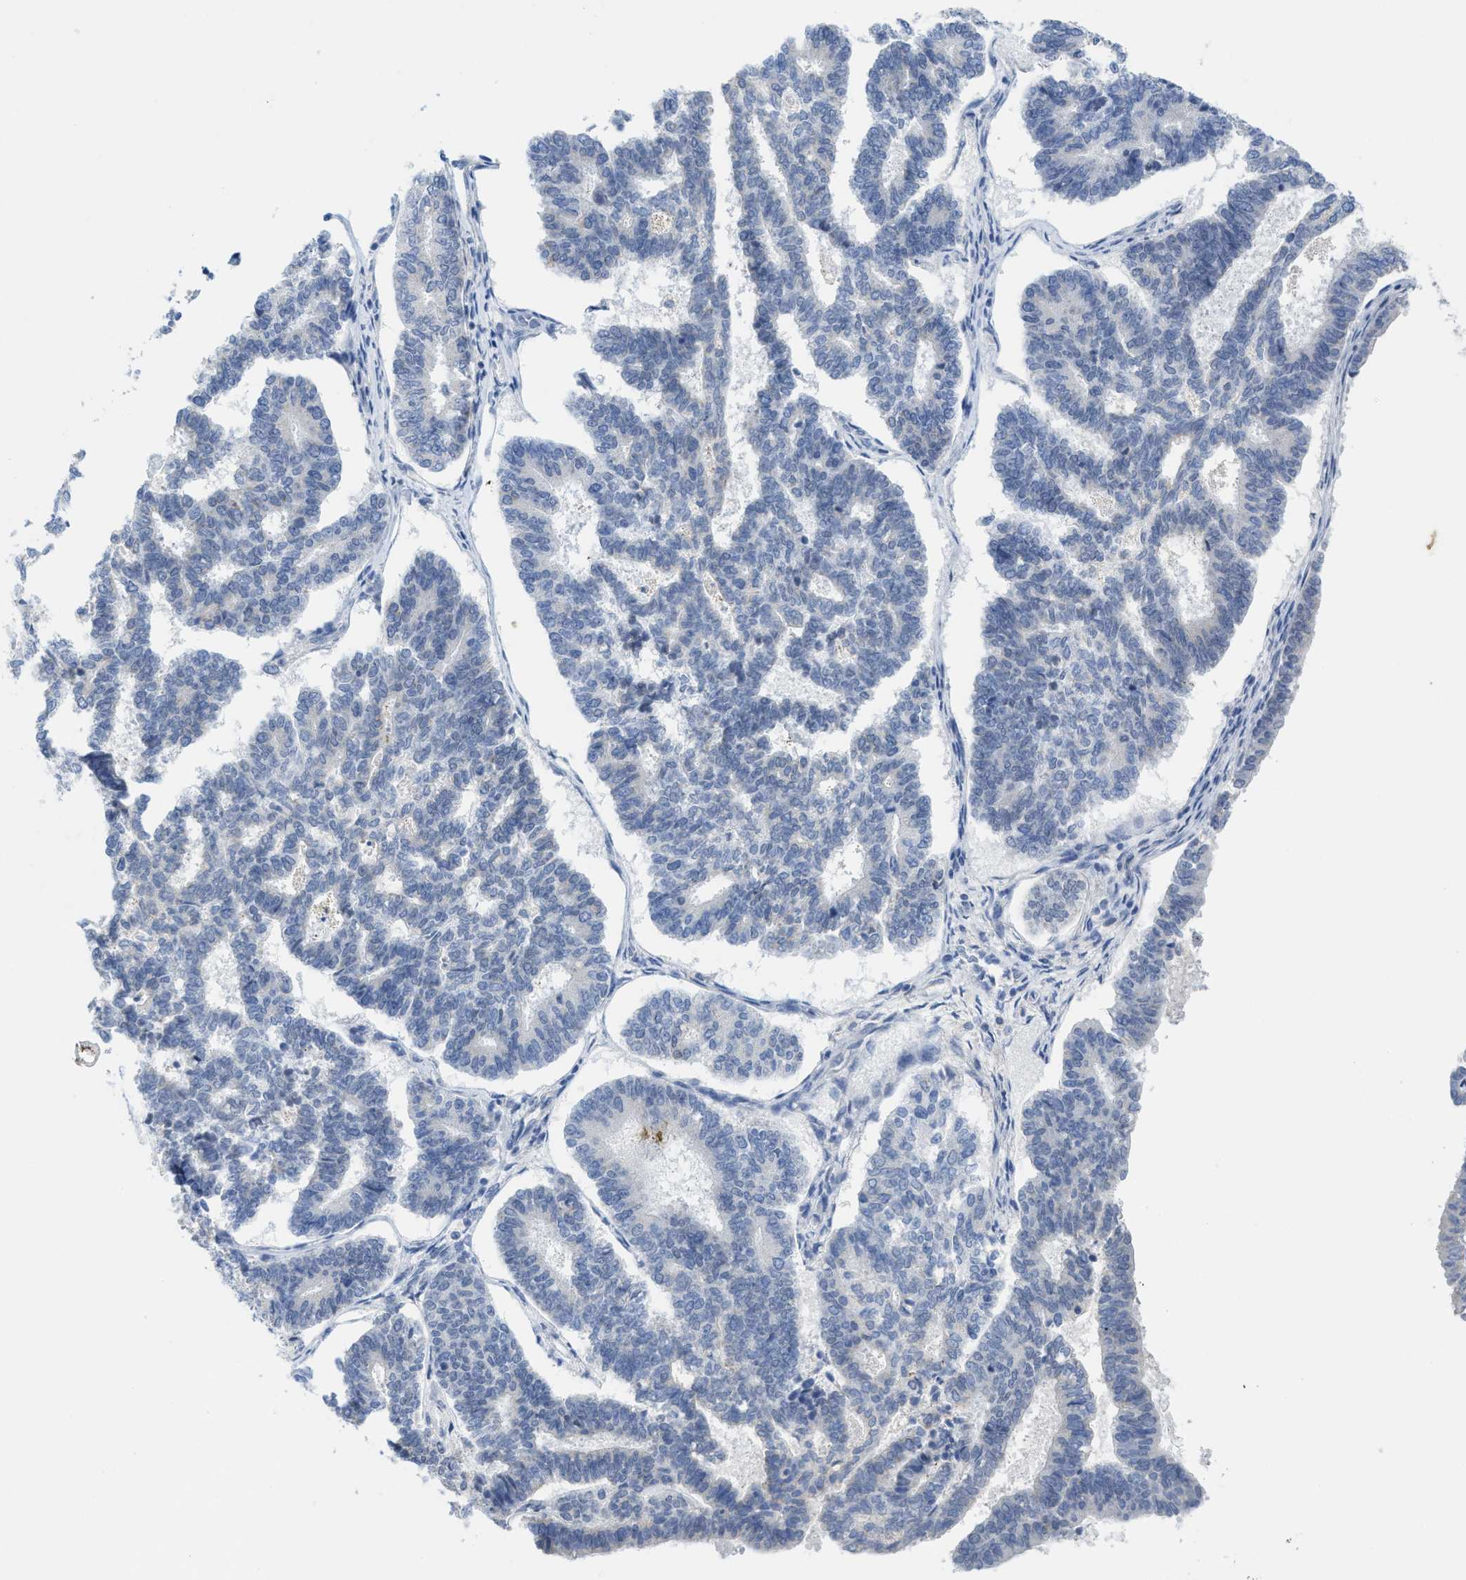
{"staining": {"intensity": "negative", "quantity": "none", "location": "none"}, "tissue": "endometrial cancer", "cell_type": "Tumor cells", "image_type": "cancer", "snomed": [{"axis": "morphology", "description": "Adenocarcinoma, NOS"}, {"axis": "topography", "description": "Endometrium"}], "caption": "The IHC histopathology image has no significant staining in tumor cells of endometrial cancer (adenocarcinoma) tissue. (IHC, brightfield microscopy, high magnification).", "gene": "GATD3", "patient": {"sex": "female", "age": 70}}